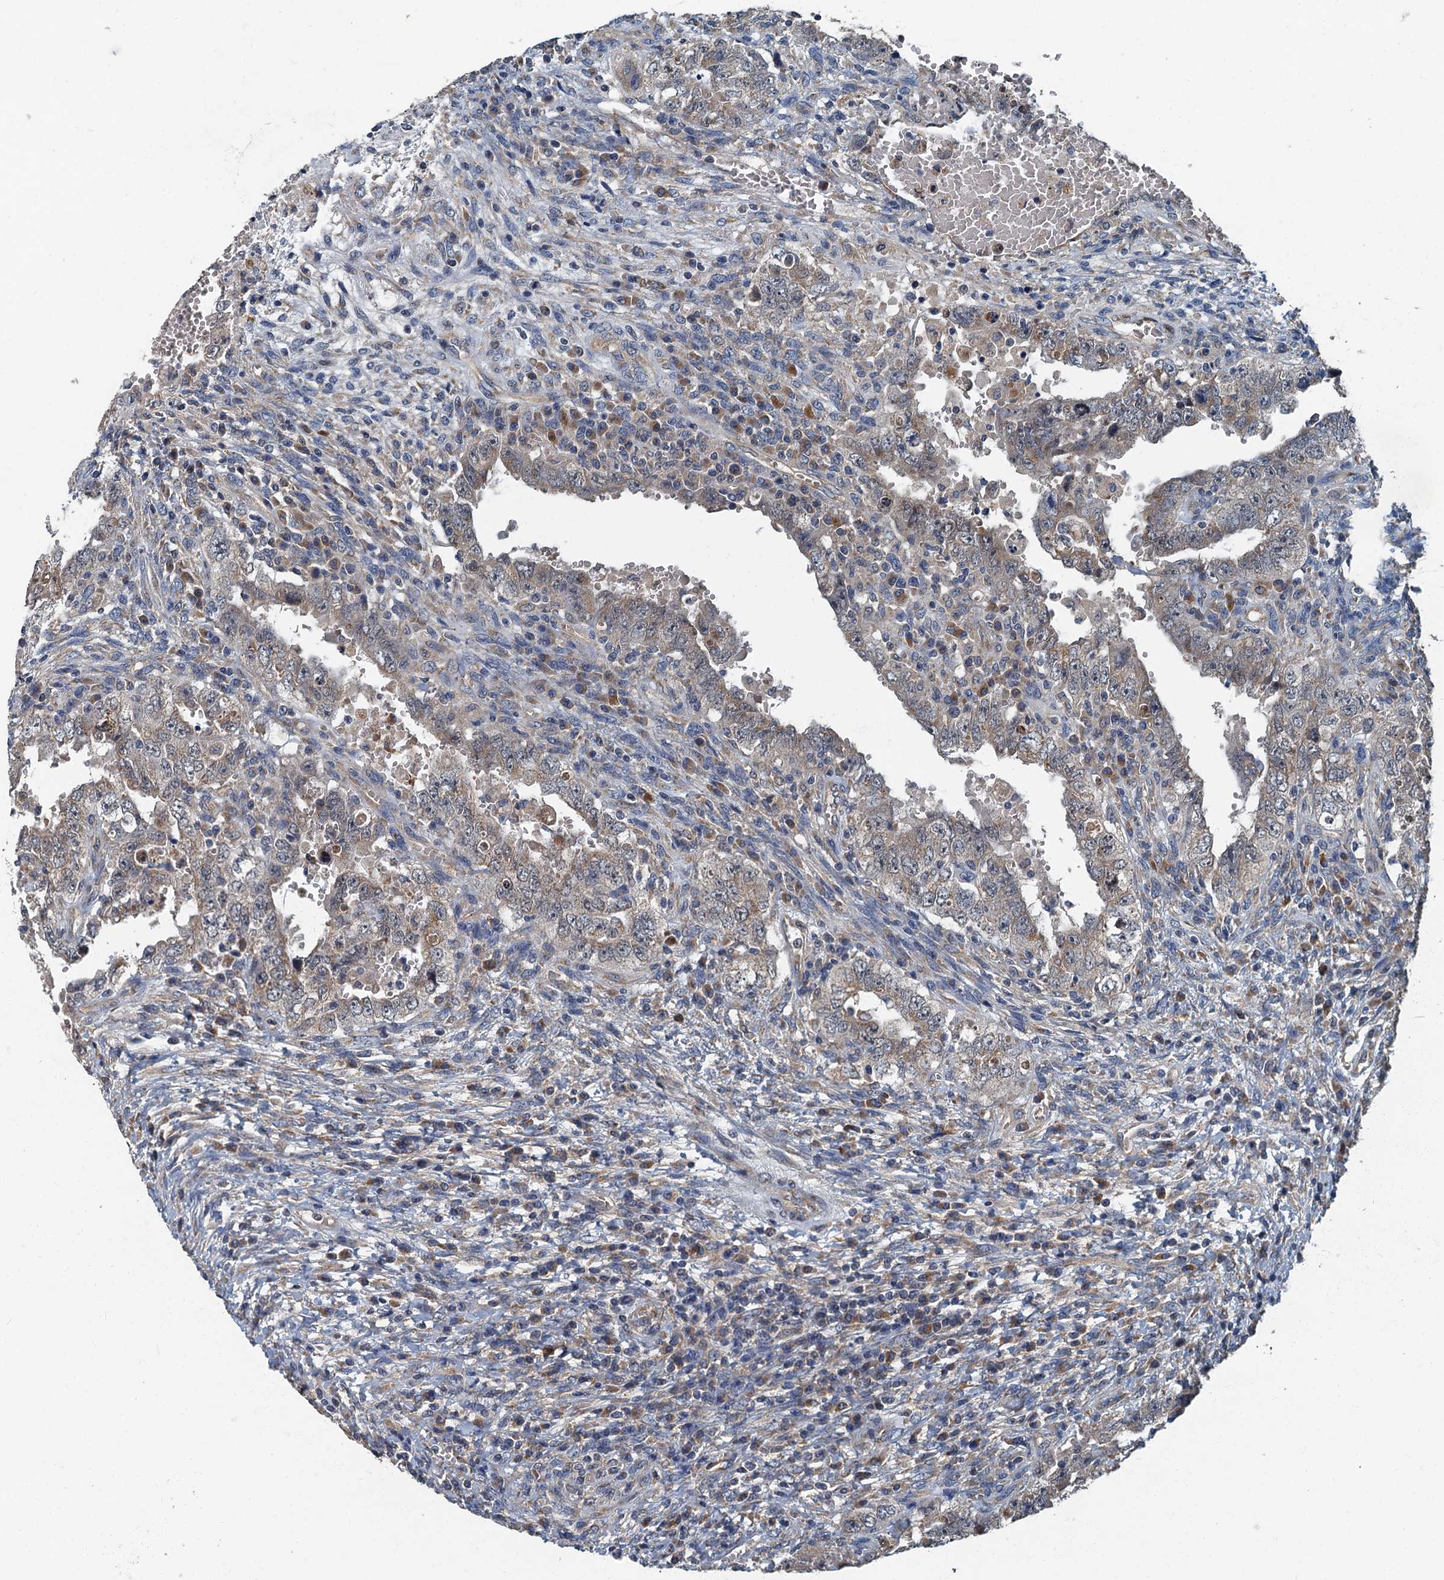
{"staining": {"intensity": "weak", "quantity": "25%-75%", "location": "cytoplasmic/membranous"}, "tissue": "testis cancer", "cell_type": "Tumor cells", "image_type": "cancer", "snomed": [{"axis": "morphology", "description": "Carcinoma, Embryonal, NOS"}, {"axis": "topography", "description": "Testis"}], "caption": "Immunohistochemistry (IHC) photomicrograph of embryonal carcinoma (testis) stained for a protein (brown), which shows low levels of weak cytoplasmic/membranous positivity in about 25%-75% of tumor cells.", "gene": "DDX49", "patient": {"sex": "male", "age": 26}}